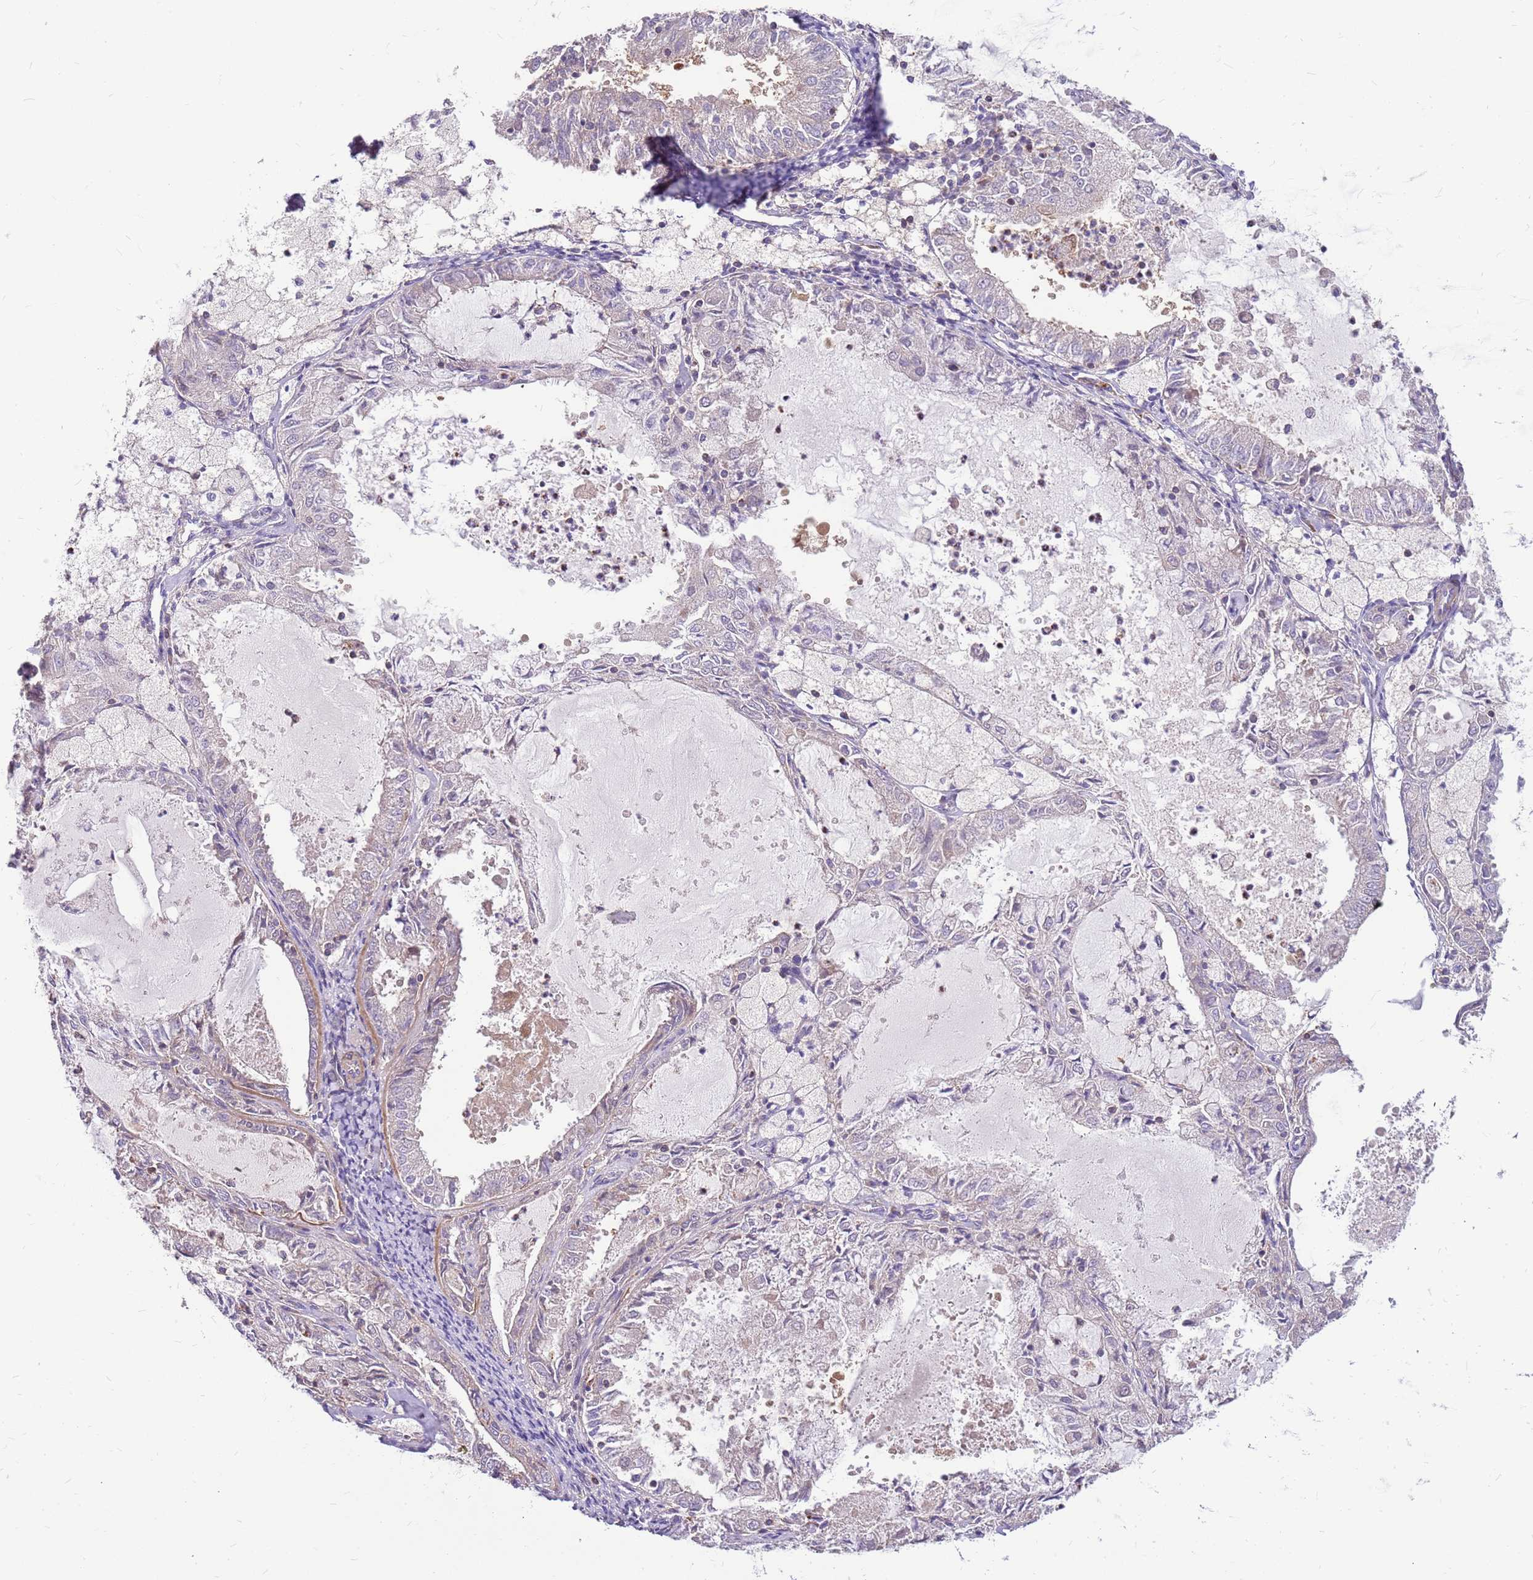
{"staining": {"intensity": "negative", "quantity": "none", "location": "none"}, "tissue": "endometrial cancer", "cell_type": "Tumor cells", "image_type": "cancer", "snomed": [{"axis": "morphology", "description": "Adenocarcinoma, NOS"}, {"axis": "topography", "description": "Endometrium"}], "caption": "A photomicrograph of human adenocarcinoma (endometrial) is negative for staining in tumor cells.", "gene": "MVD", "patient": {"sex": "female", "age": 57}}